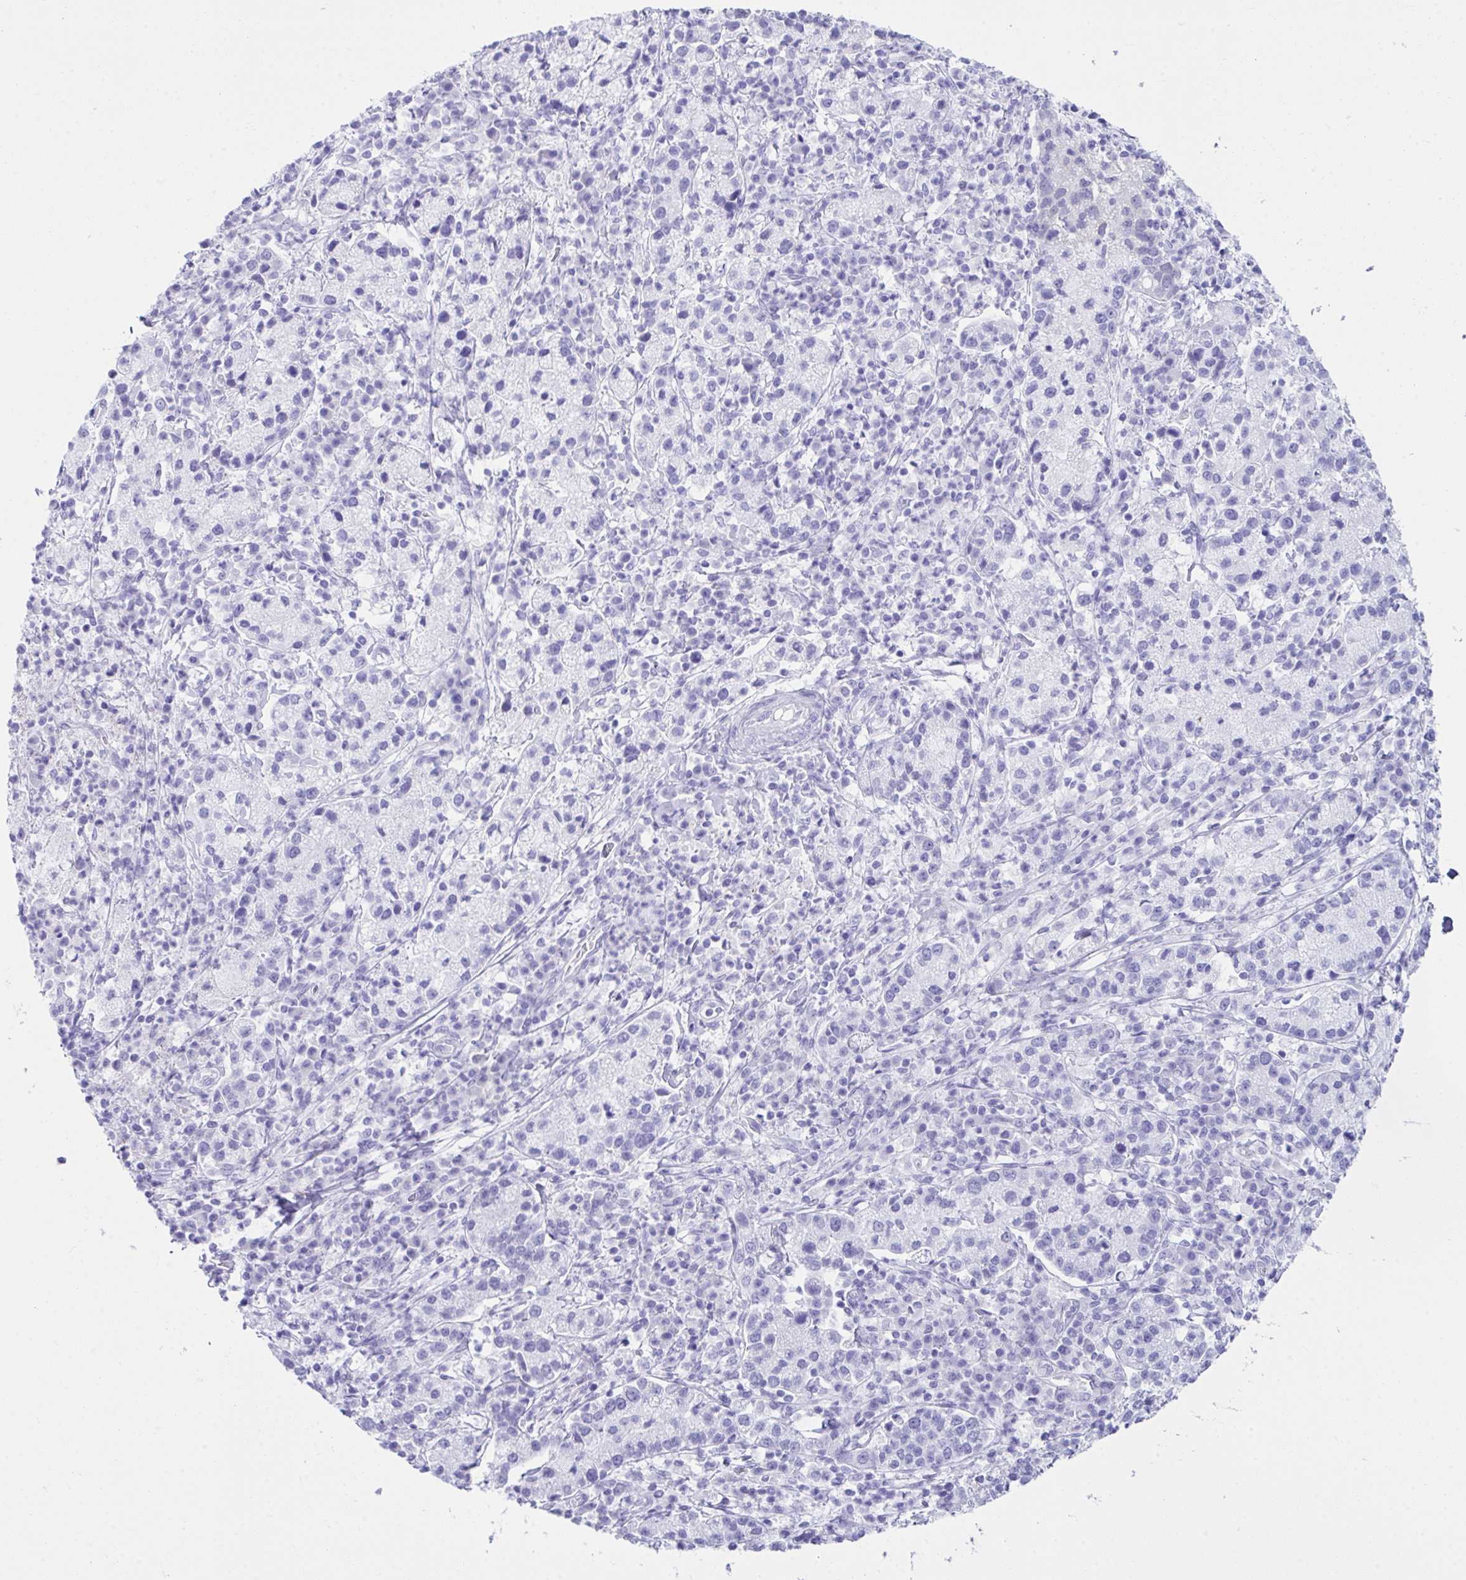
{"staining": {"intensity": "negative", "quantity": "none", "location": "none"}, "tissue": "cervical cancer", "cell_type": "Tumor cells", "image_type": "cancer", "snomed": [{"axis": "morphology", "description": "Normal tissue, NOS"}, {"axis": "morphology", "description": "Adenocarcinoma, NOS"}, {"axis": "topography", "description": "Cervix"}], "caption": "DAB (3,3'-diaminobenzidine) immunohistochemical staining of human cervical cancer displays no significant expression in tumor cells.", "gene": "LGALS4", "patient": {"sex": "female", "age": 44}}